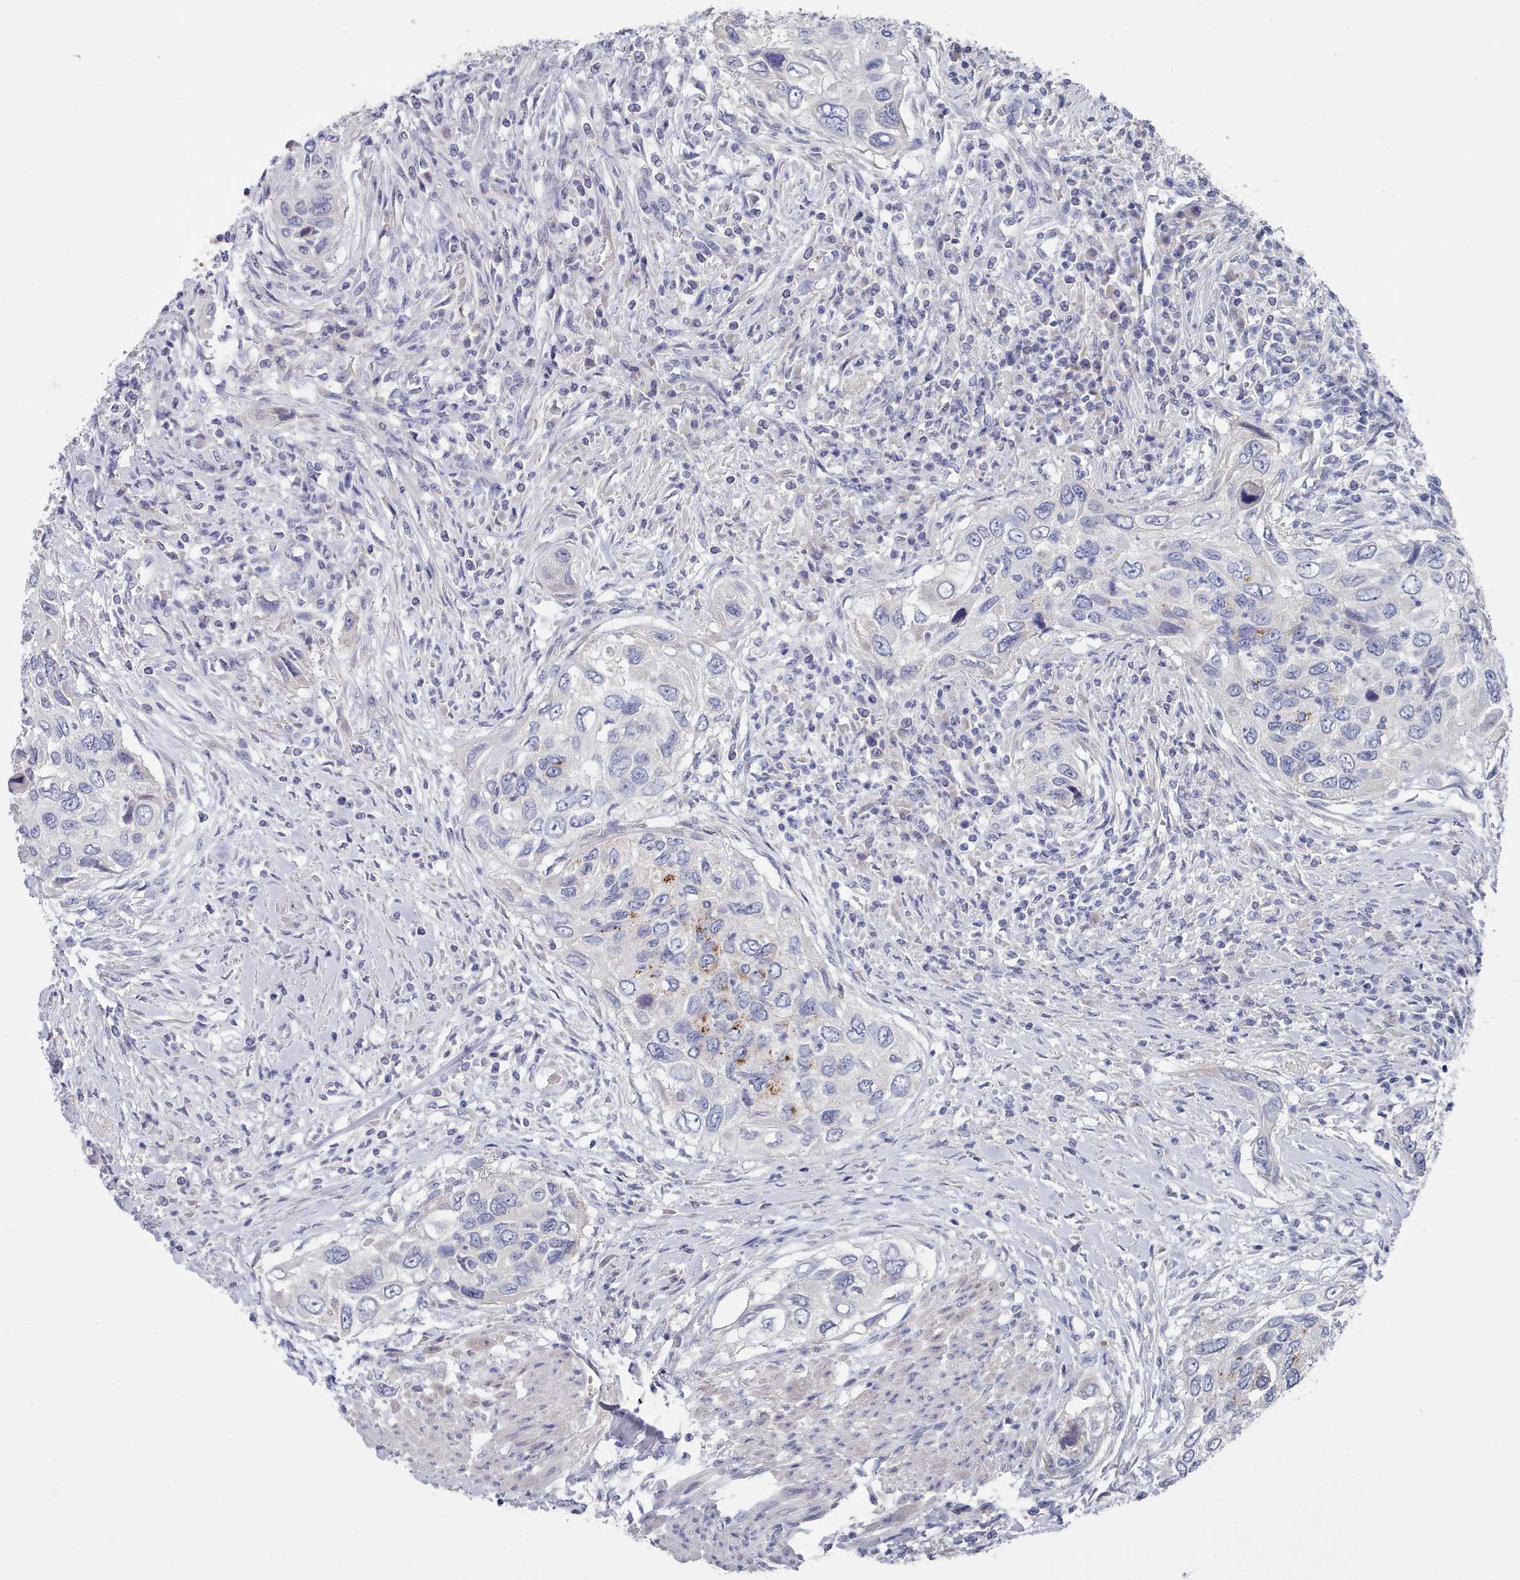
{"staining": {"intensity": "negative", "quantity": "none", "location": "none"}, "tissue": "urothelial cancer", "cell_type": "Tumor cells", "image_type": "cancer", "snomed": [{"axis": "morphology", "description": "Urothelial carcinoma, High grade"}, {"axis": "topography", "description": "Urinary bladder"}], "caption": "Image shows no significant protein expression in tumor cells of urothelial carcinoma (high-grade).", "gene": "ACAD11", "patient": {"sex": "female", "age": 60}}